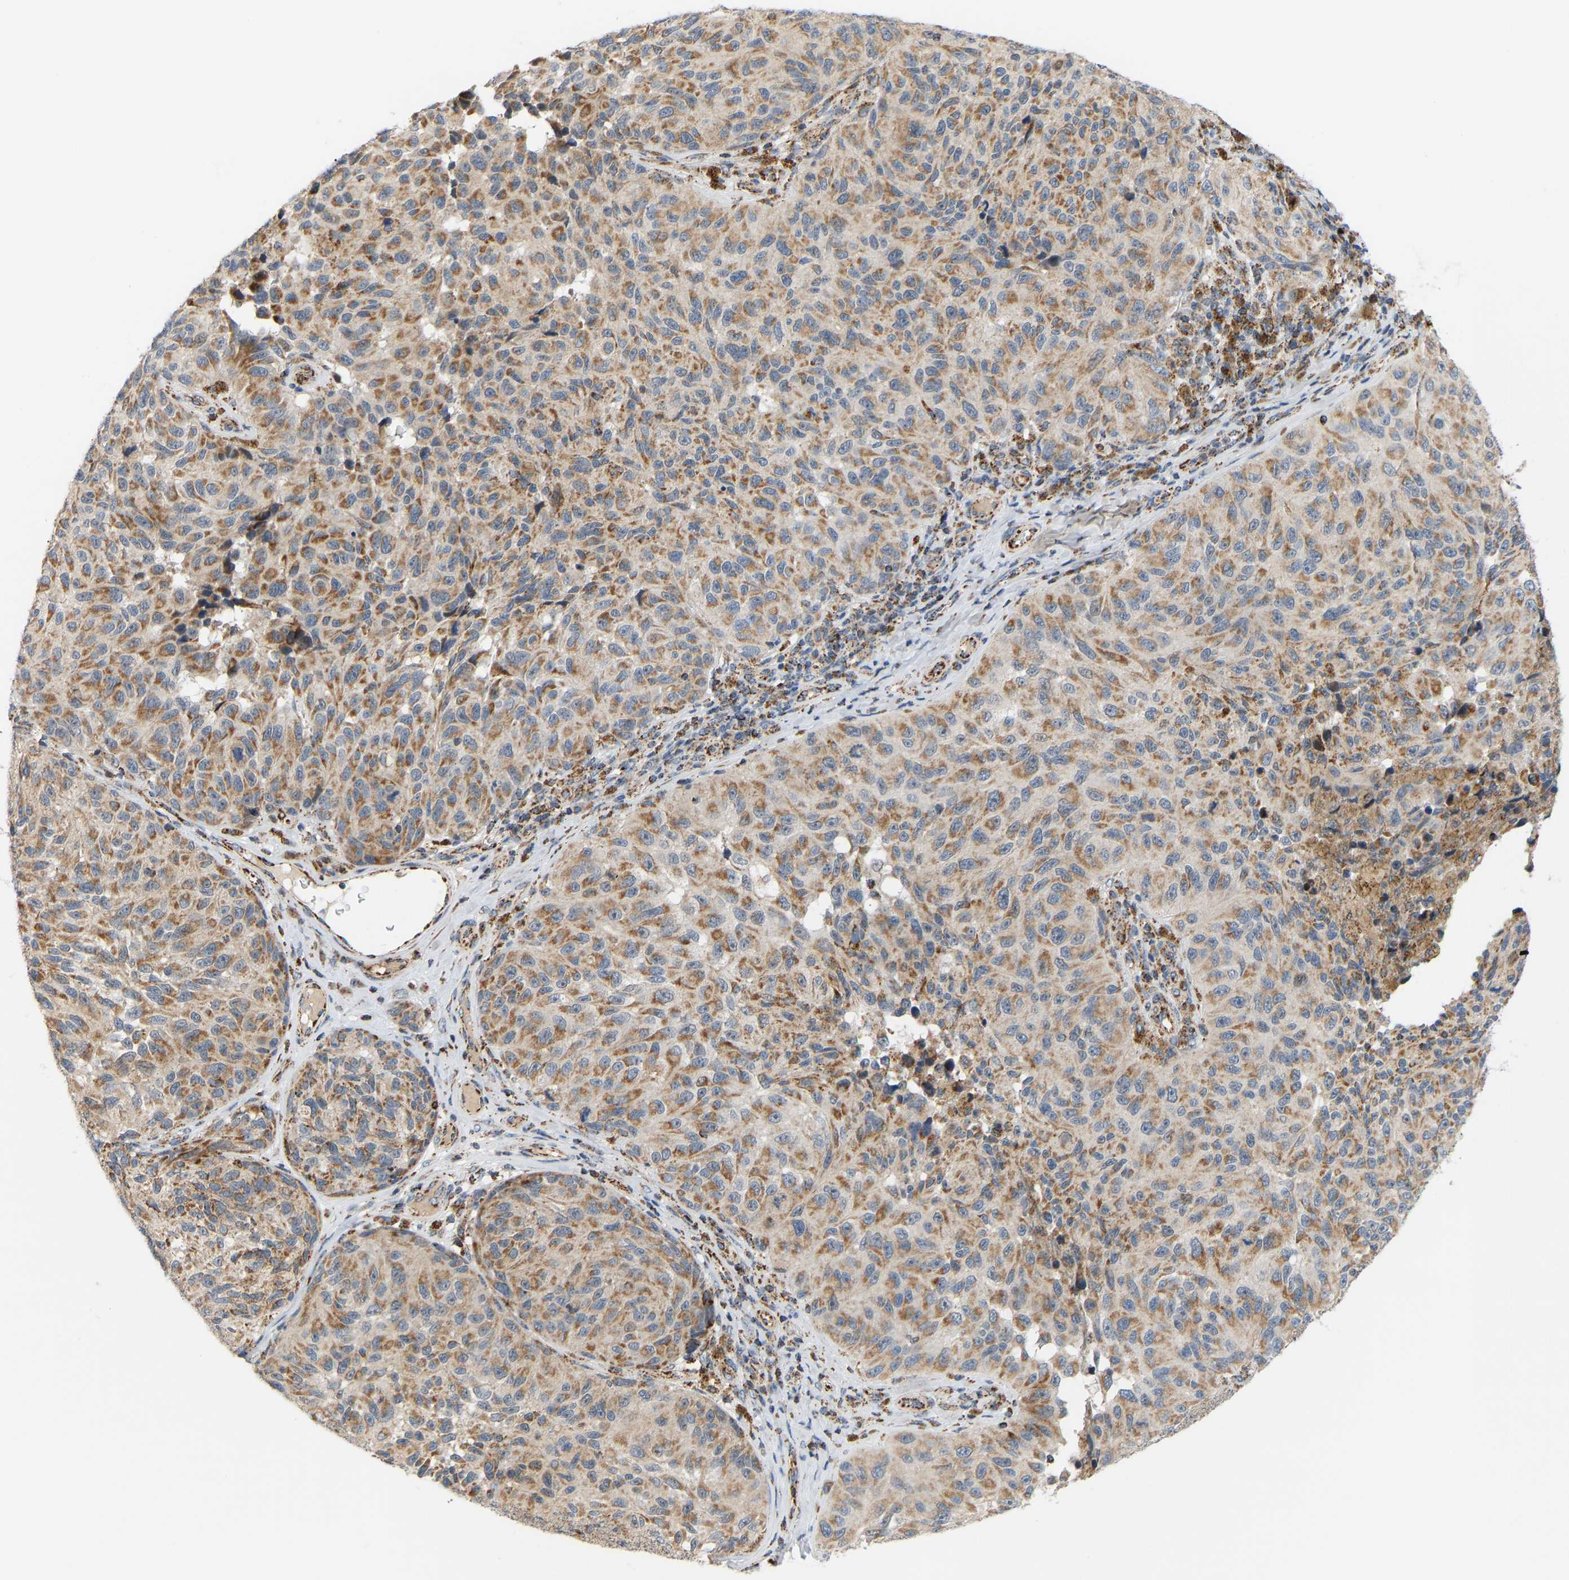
{"staining": {"intensity": "moderate", "quantity": ">75%", "location": "cytoplasmic/membranous"}, "tissue": "melanoma", "cell_type": "Tumor cells", "image_type": "cancer", "snomed": [{"axis": "morphology", "description": "Malignant melanoma, NOS"}, {"axis": "topography", "description": "Skin"}], "caption": "Melanoma stained with a protein marker displays moderate staining in tumor cells.", "gene": "GPSM2", "patient": {"sex": "female", "age": 73}}